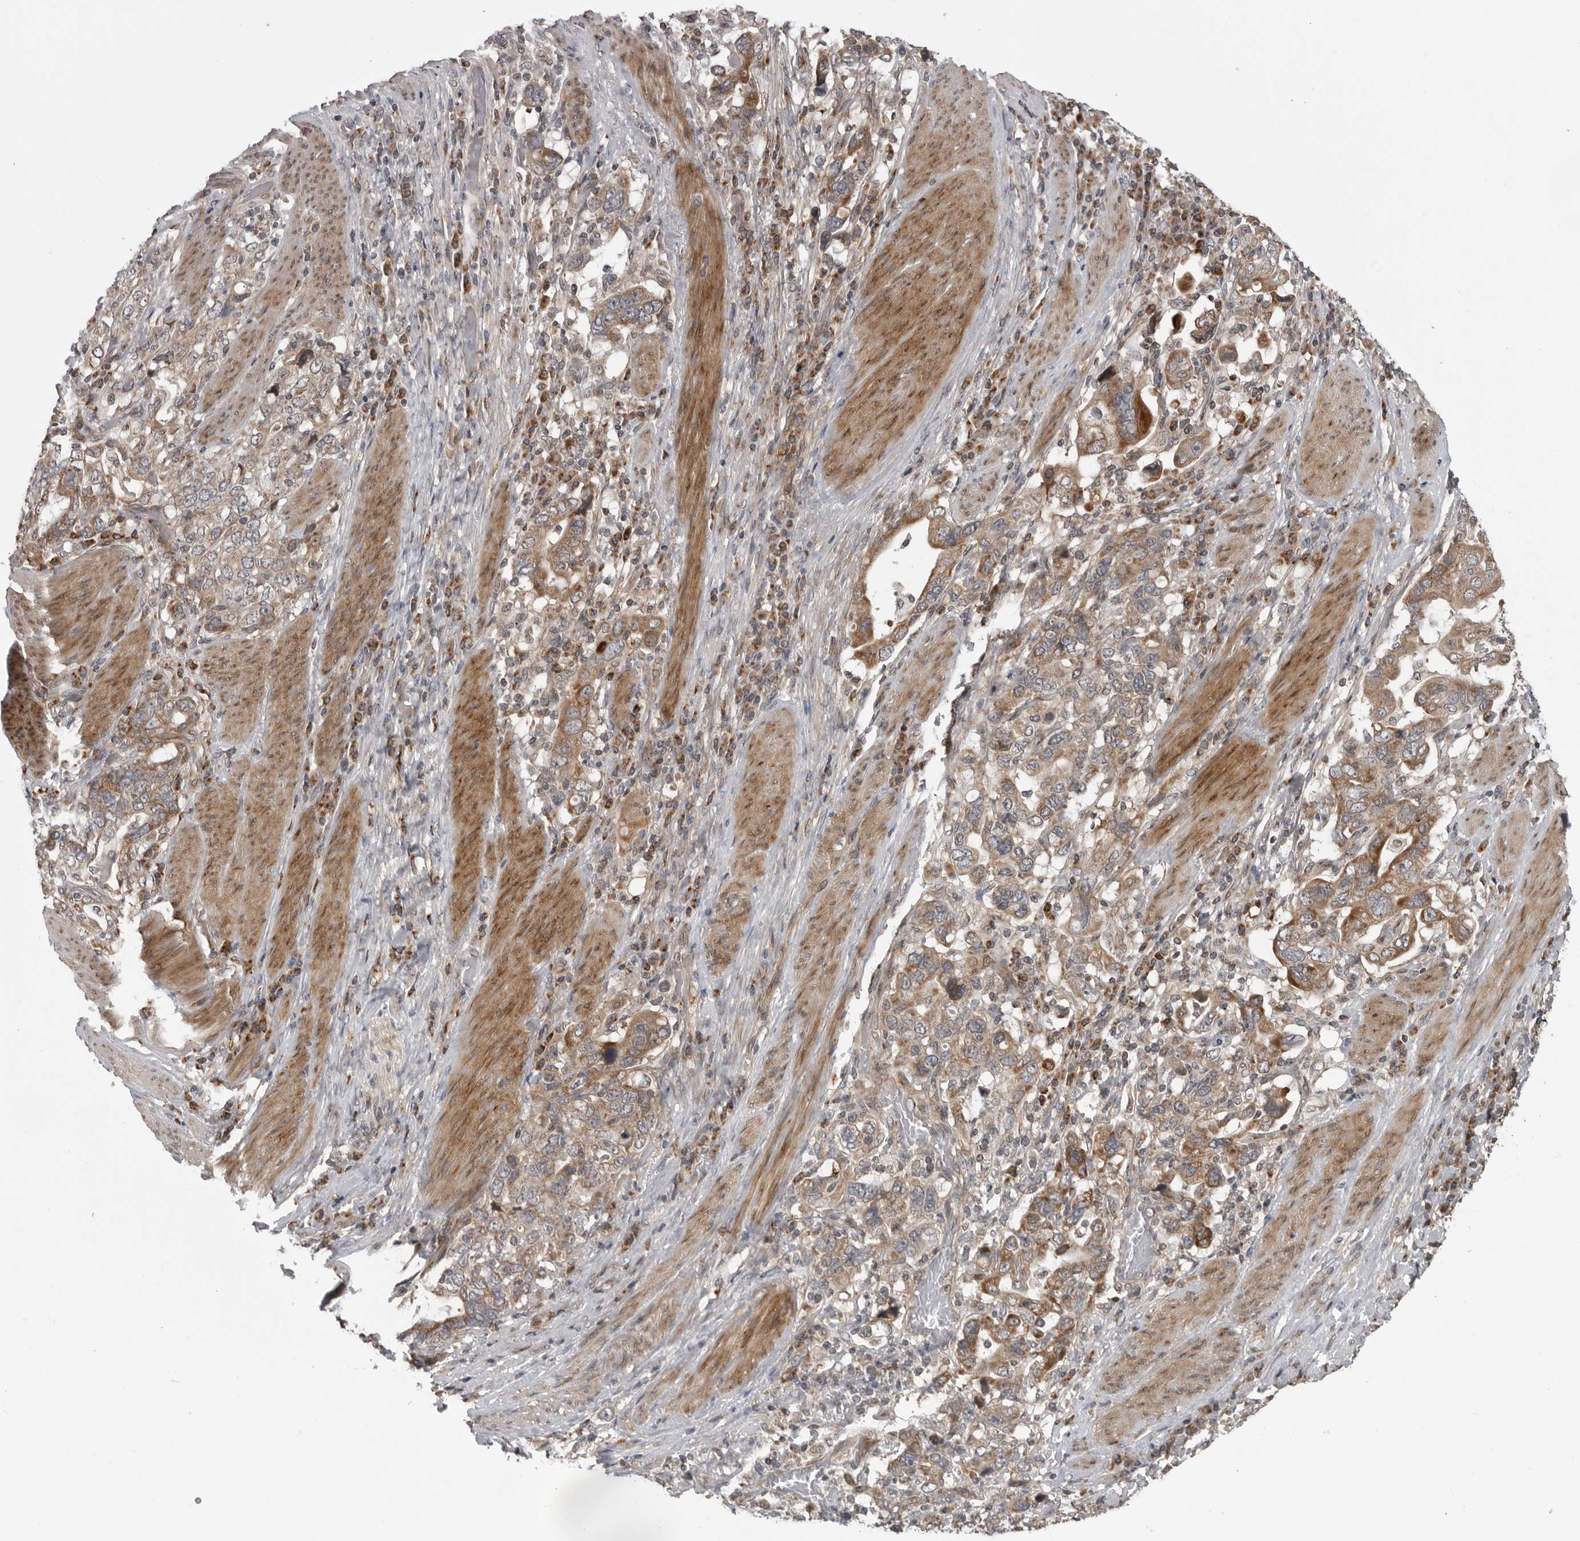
{"staining": {"intensity": "moderate", "quantity": ">75%", "location": "cytoplasmic/membranous"}, "tissue": "stomach cancer", "cell_type": "Tumor cells", "image_type": "cancer", "snomed": [{"axis": "morphology", "description": "Adenocarcinoma, NOS"}, {"axis": "topography", "description": "Stomach, upper"}], "caption": "Tumor cells demonstrate medium levels of moderate cytoplasmic/membranous positivity in approximately >75% of cells in stomach cancer (adenocarcinoma). (DAB (3,3'-diaminobenzidine) IHC, brown staining for protein, blue staining for nuclei).", "gene": "FAAP100", "patient": {"sex": "male", "age": 62}}